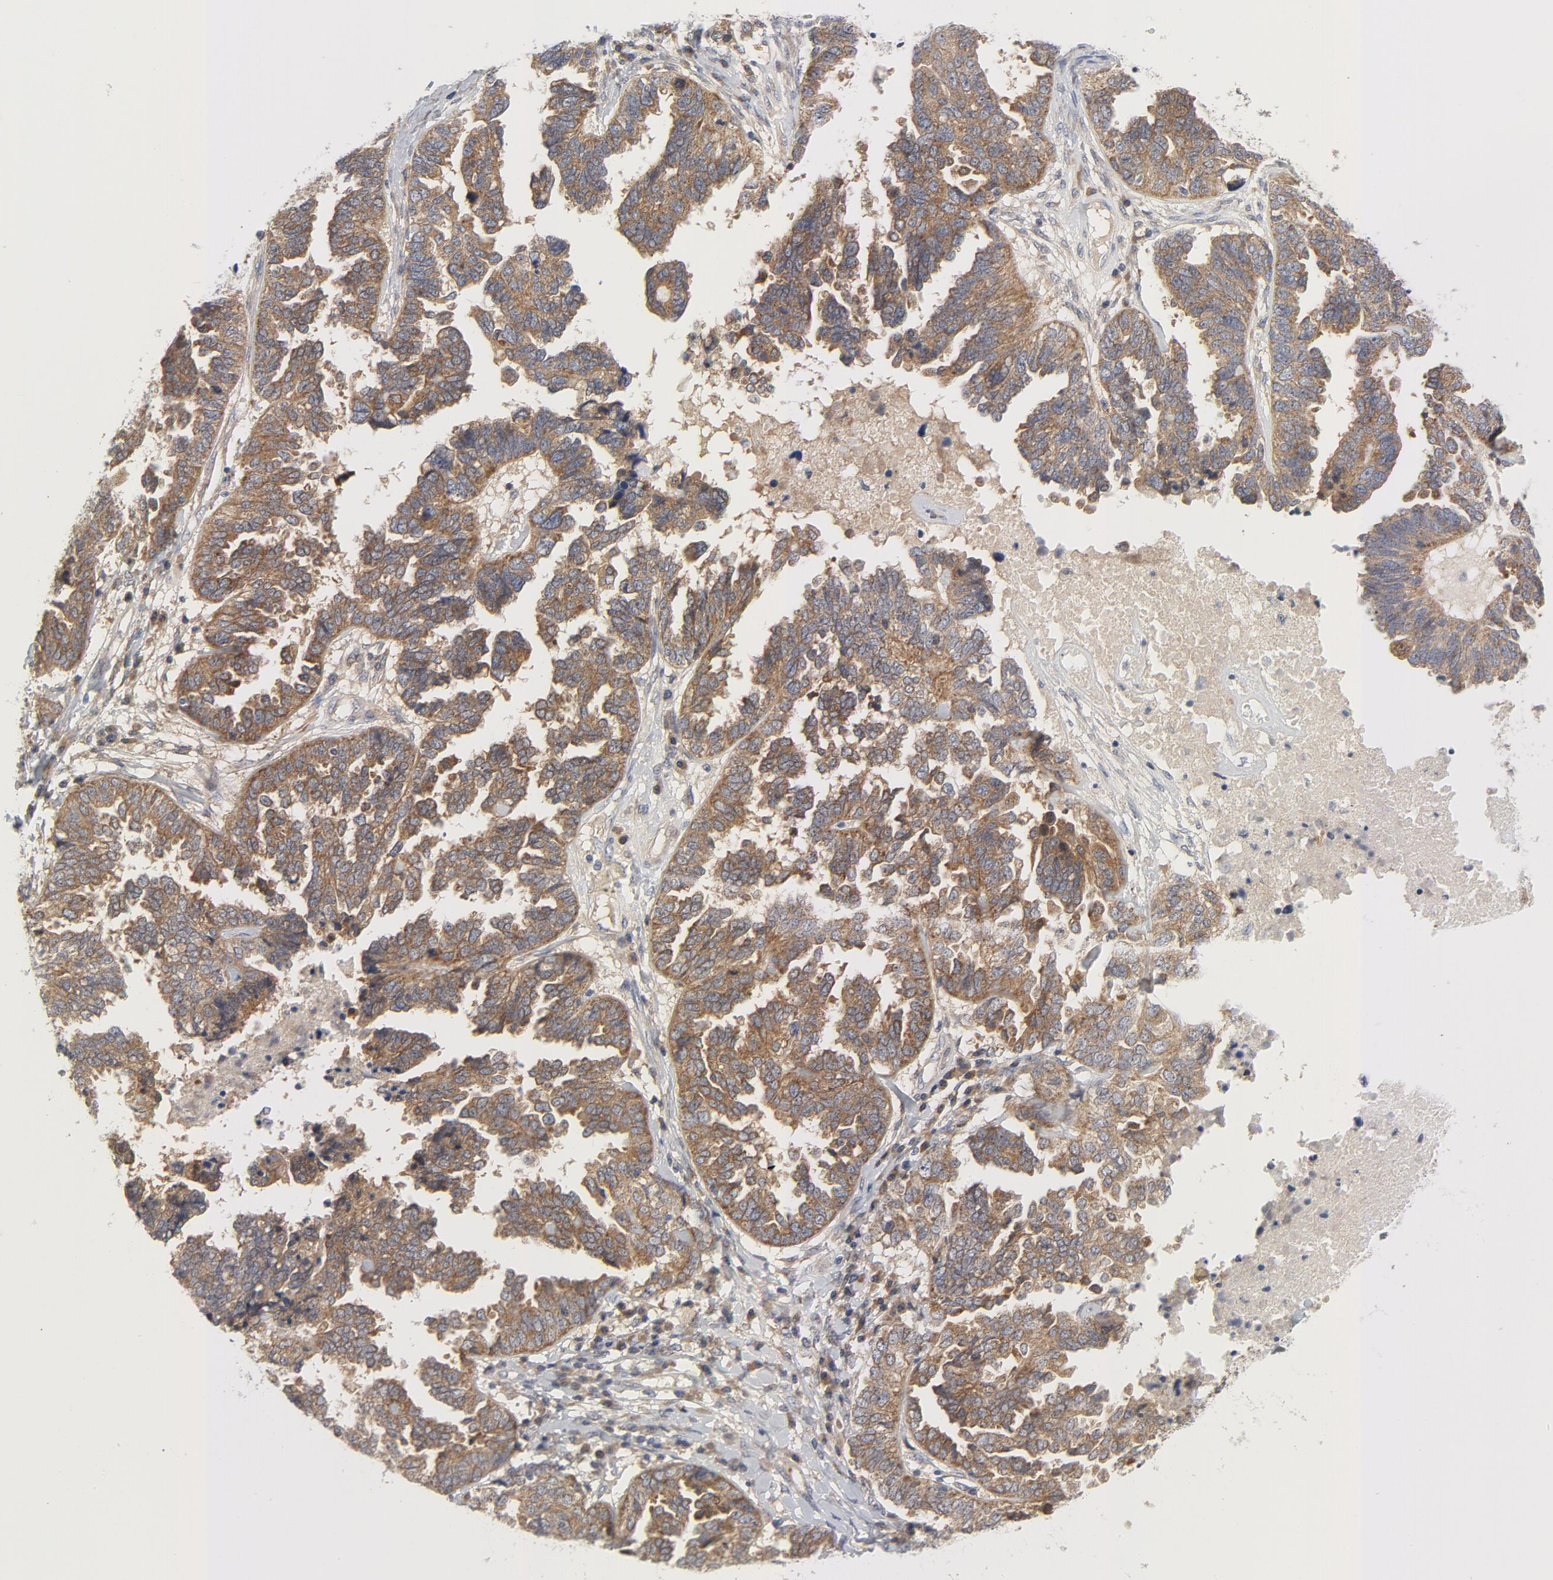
{"staining": {"intensity": "strong", "quantity": ">75%", "location": "cytoplasmic/membranous"}, "tissue": "ovarian cancer", "cell_type": "Tumor cells", "image_type": "cancer", "snomed": [{"axis": "morphology", "description": "Cystadenocarcinoma, serous, NOS"}, {"axis": "topography", "description": "Ovary"}], "caption": "Brown immunohistochemical staining in ovarian cancer shows strong cytoplasmic/membranous expression in approximately >75% of tumor cells.", "gene": "BAD", "patient": {"sex": "female", "age": 82}}